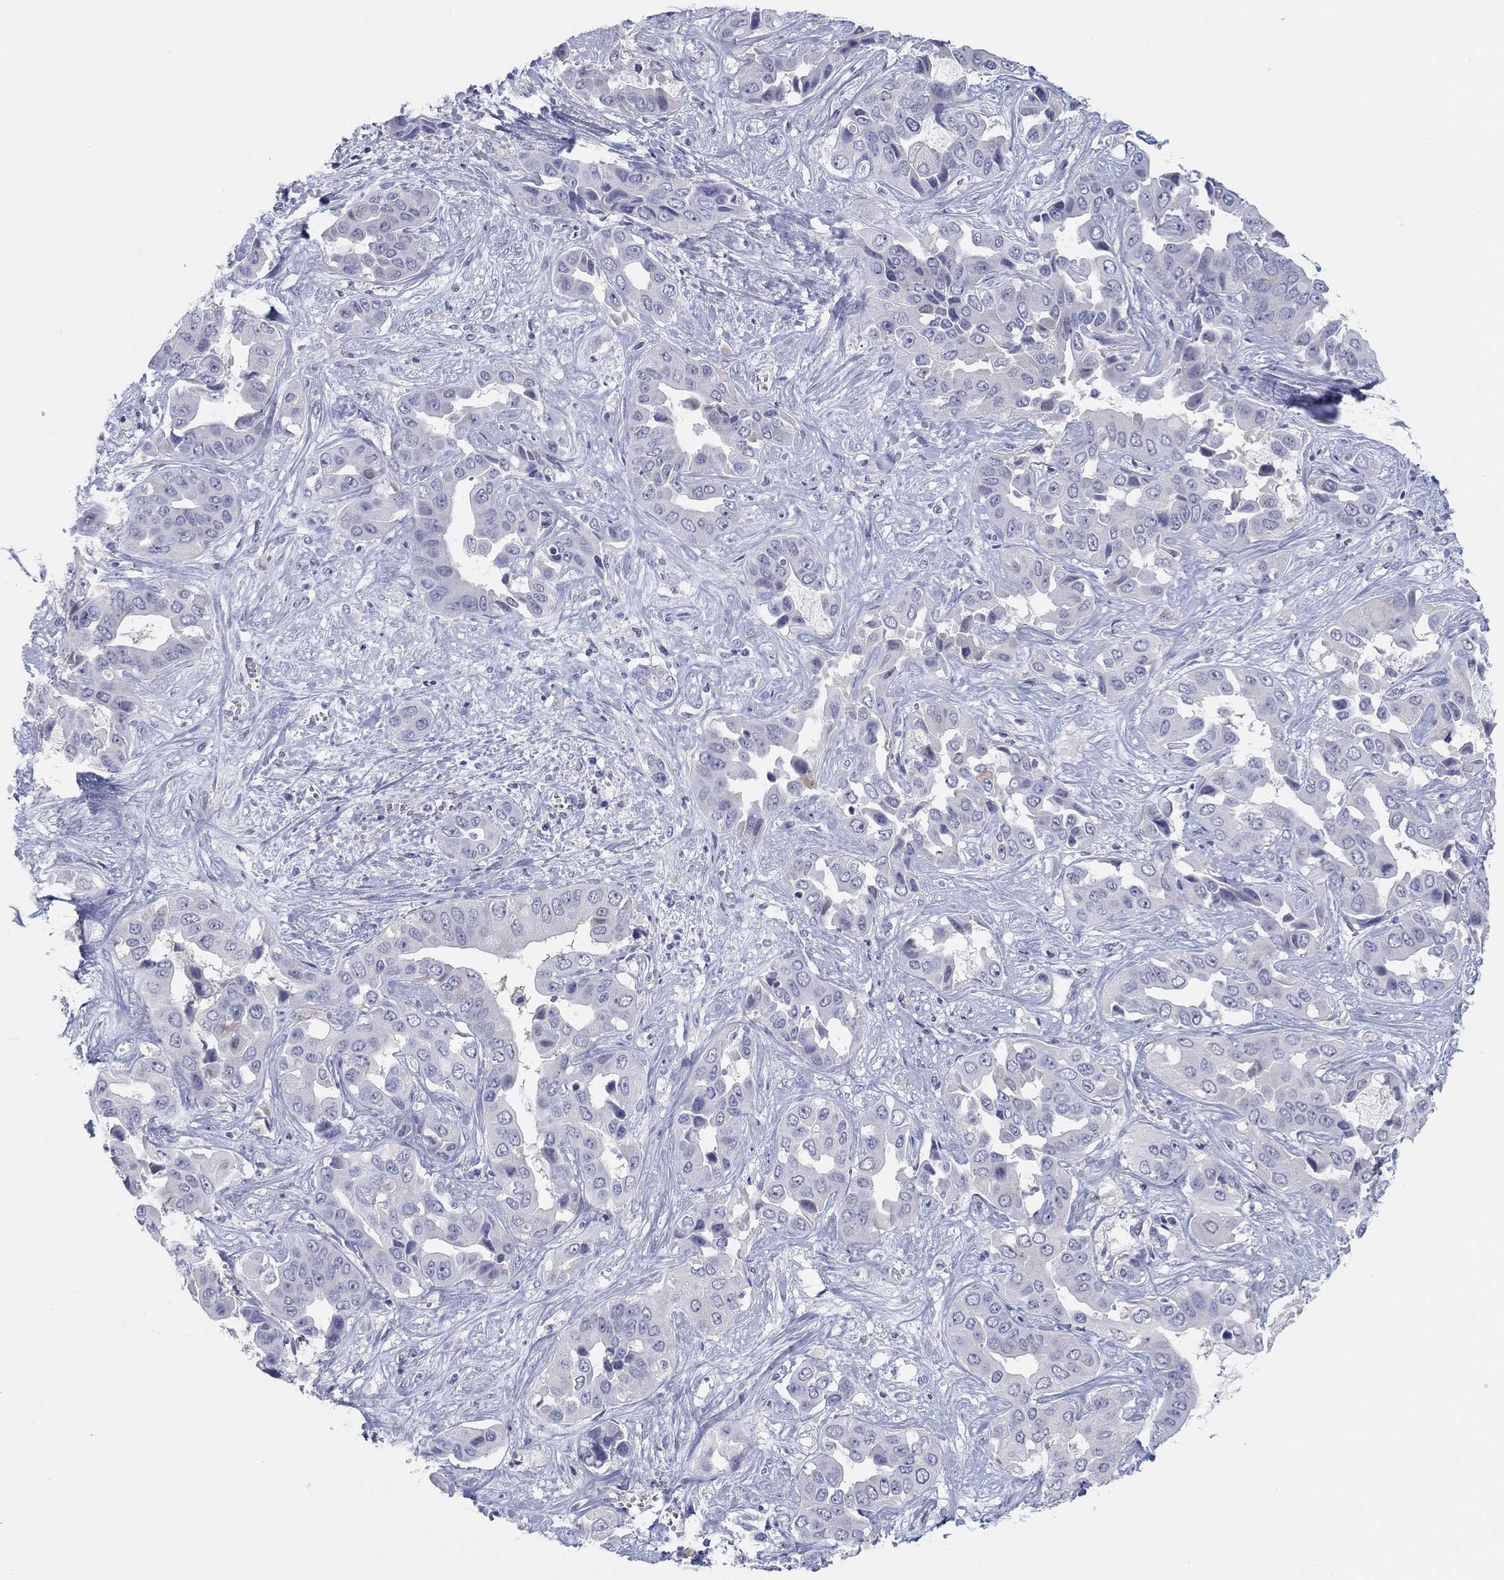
{"staining": {"intensity": "negative", "quantity": "none", "location": "none"}, "tissue": "liver cancer", "cell_type": "Tumor cells", "image_type": "cancer", "snomed": [{"axis": "morphology", "description": "Cholangiocarcinoma"}, {"axis": "topography", "description": "Liver"}], "caption": "Protein analysis of liver cancer reveals no significant positivity in tumor cells.", "gene": "CPNE6", "patient": {"sex": "female", "age": 52}}